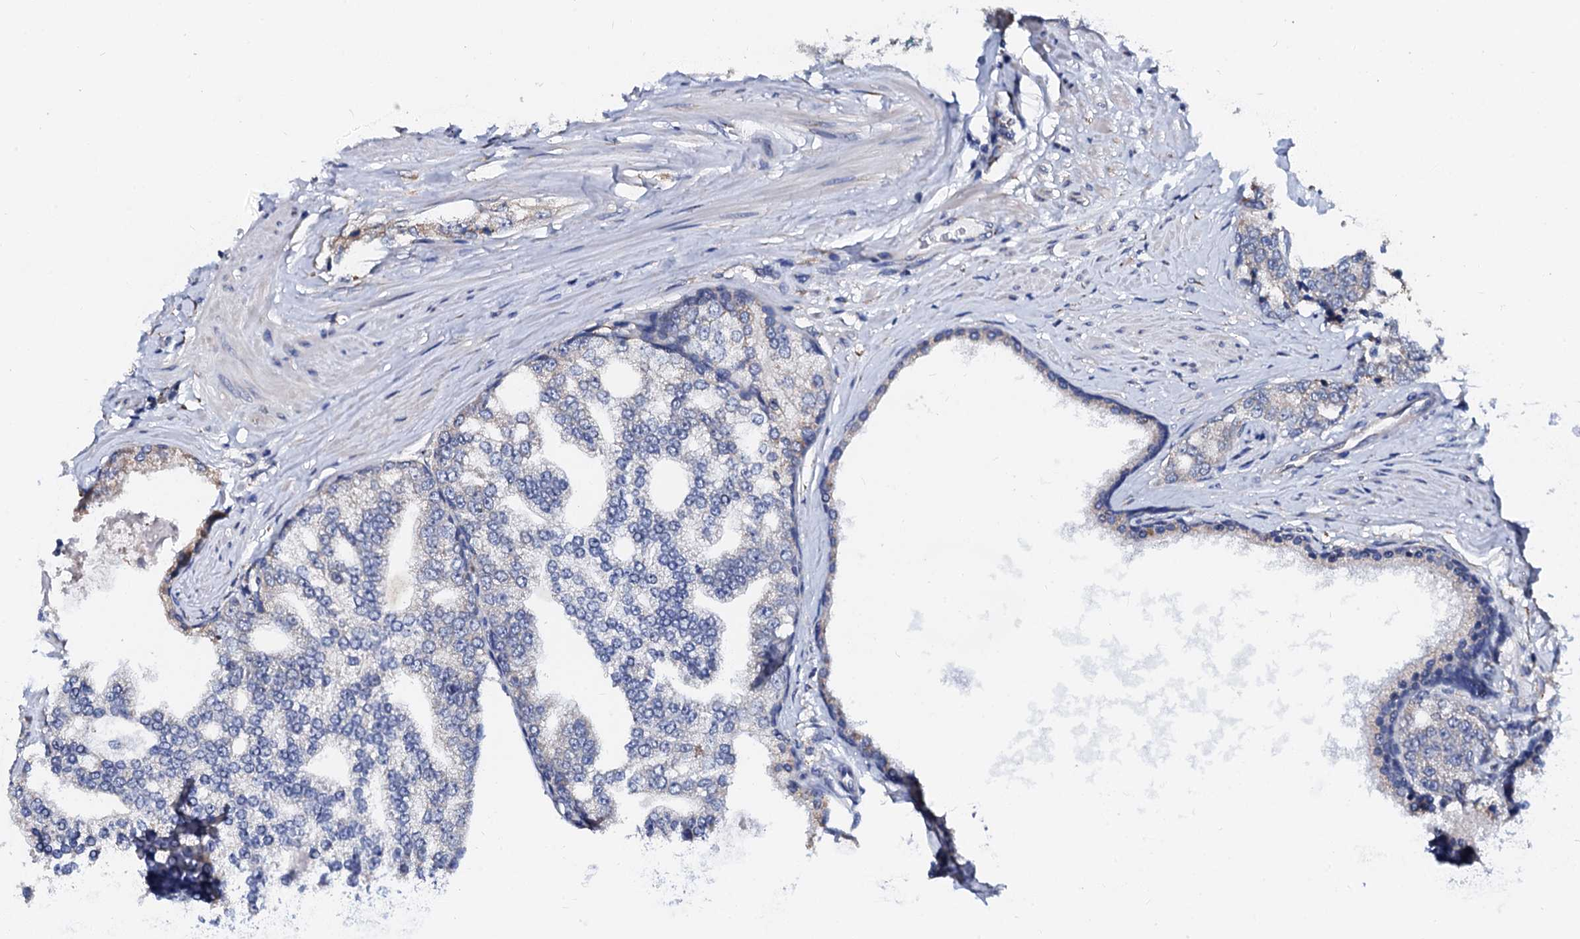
{"staining": {"intensity": "negative", "quantity": "none", "location": "none"}, "tissue": "prostate cancer", "cell_type": "Tumor cells", "image_type": "cancer", "snomed": [{"axis": "morphology", "description": "Adenocarcinoma, High grade"}, {"axis": "topography", "description": "Prostate"}], "caption": "Immunohistochemistry (IHC) of human prostate adenocarcinoma (high-grade) exhibits no expression in tumor cells.", "gene": "AKAP3", "patient": {"sex": "male", "age": 64}}